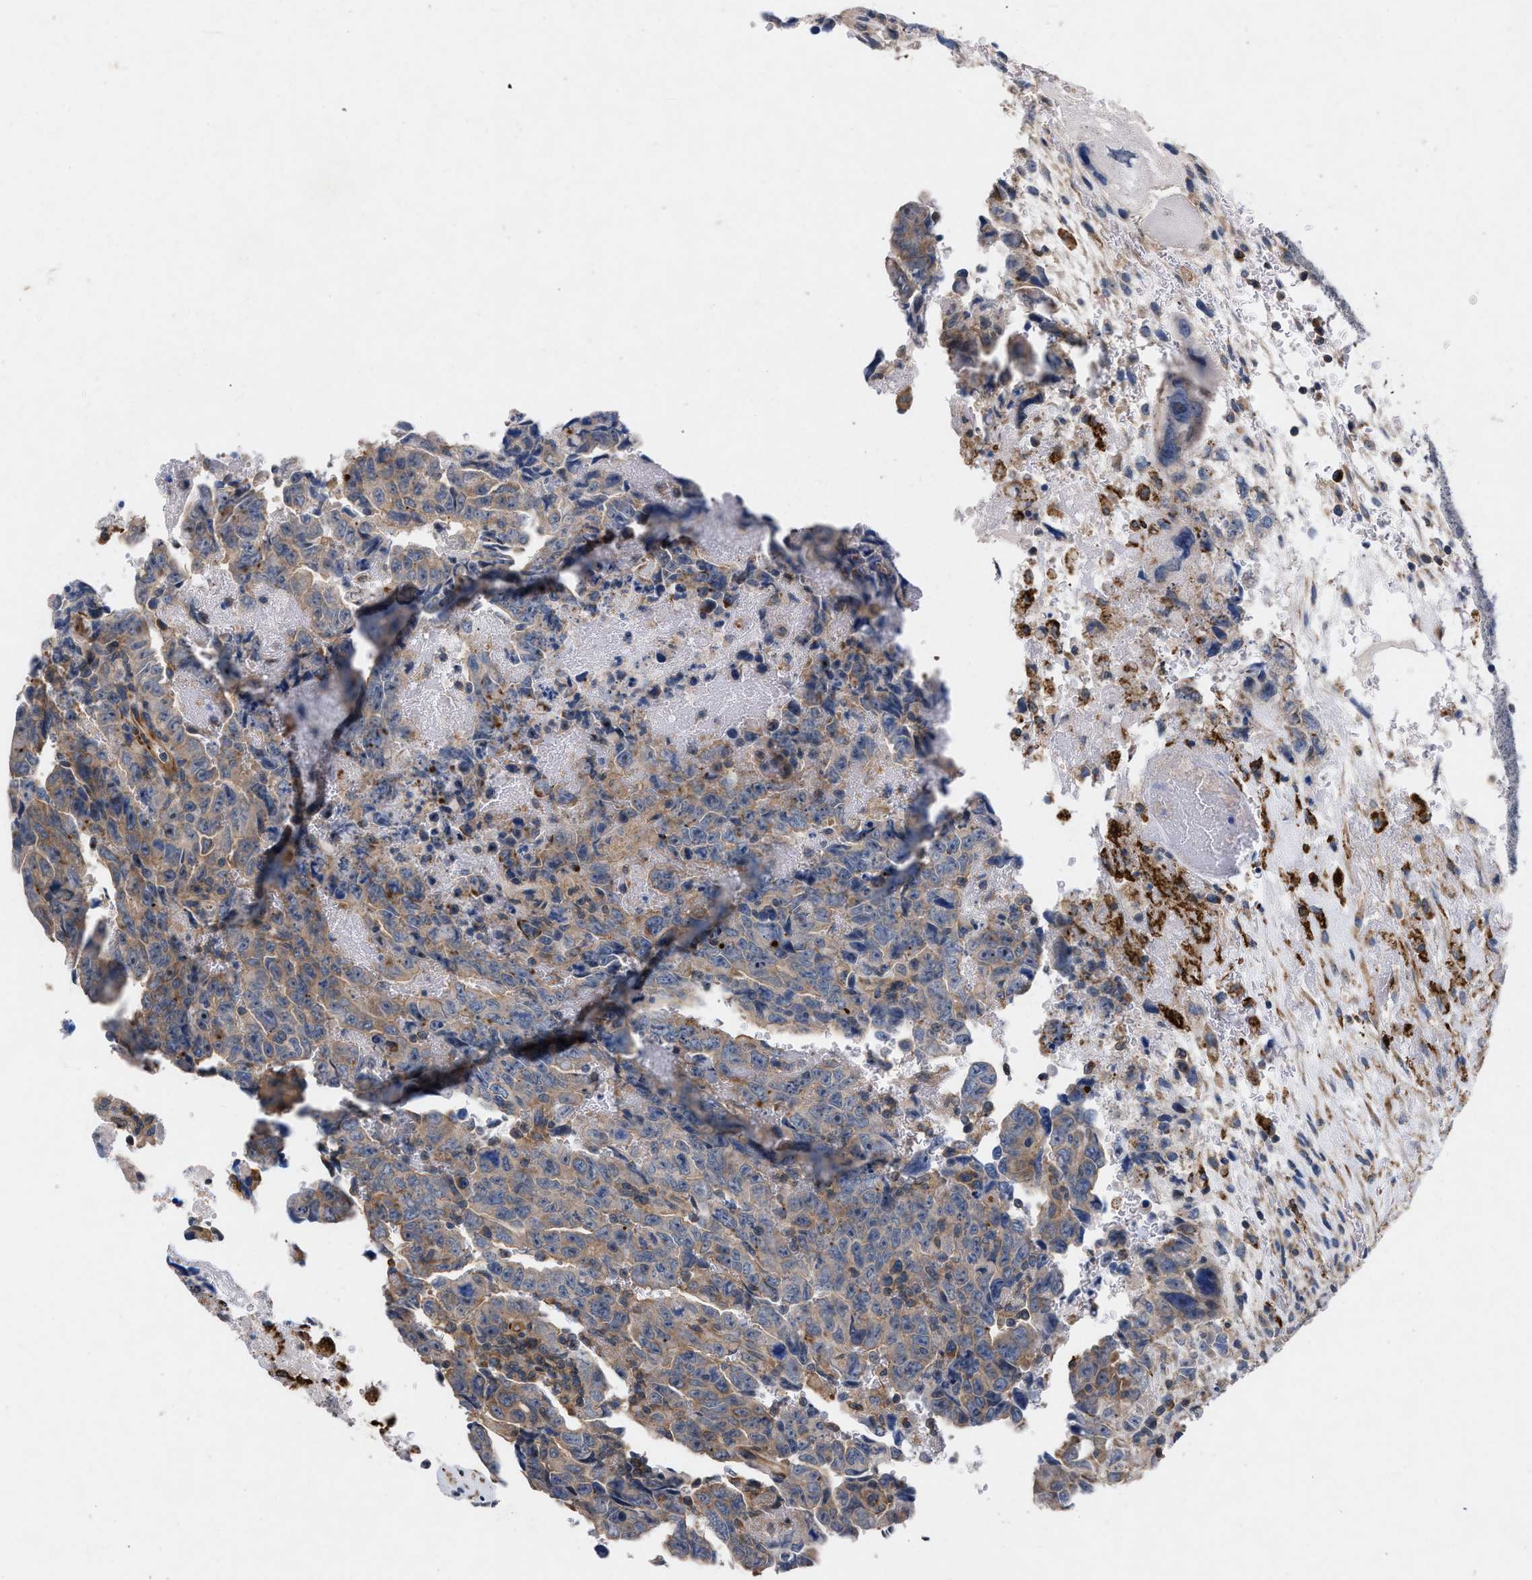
{"staining": {"intensity": "weak", "quantity": "25%-75%", "location": "cytoplasmic/membranous"}, "tissue": "testis cancer", "cell_type": "Tumor cells", "image_type": "cancer", "snomed": [{"axis": "morphology", "description": "Carcinoma, Embryonal, NOS"}, {"axis": "topography", "description": "Testis"}], "caption": "DAB immunohistochemical staining of testis embryonal carcinoma shows weak cytoplasmic/membranous protein expression in about 25%-75% of tumor cells.", "gene": "TMEM131", "patient": {"sex": "male", "age": 28}}